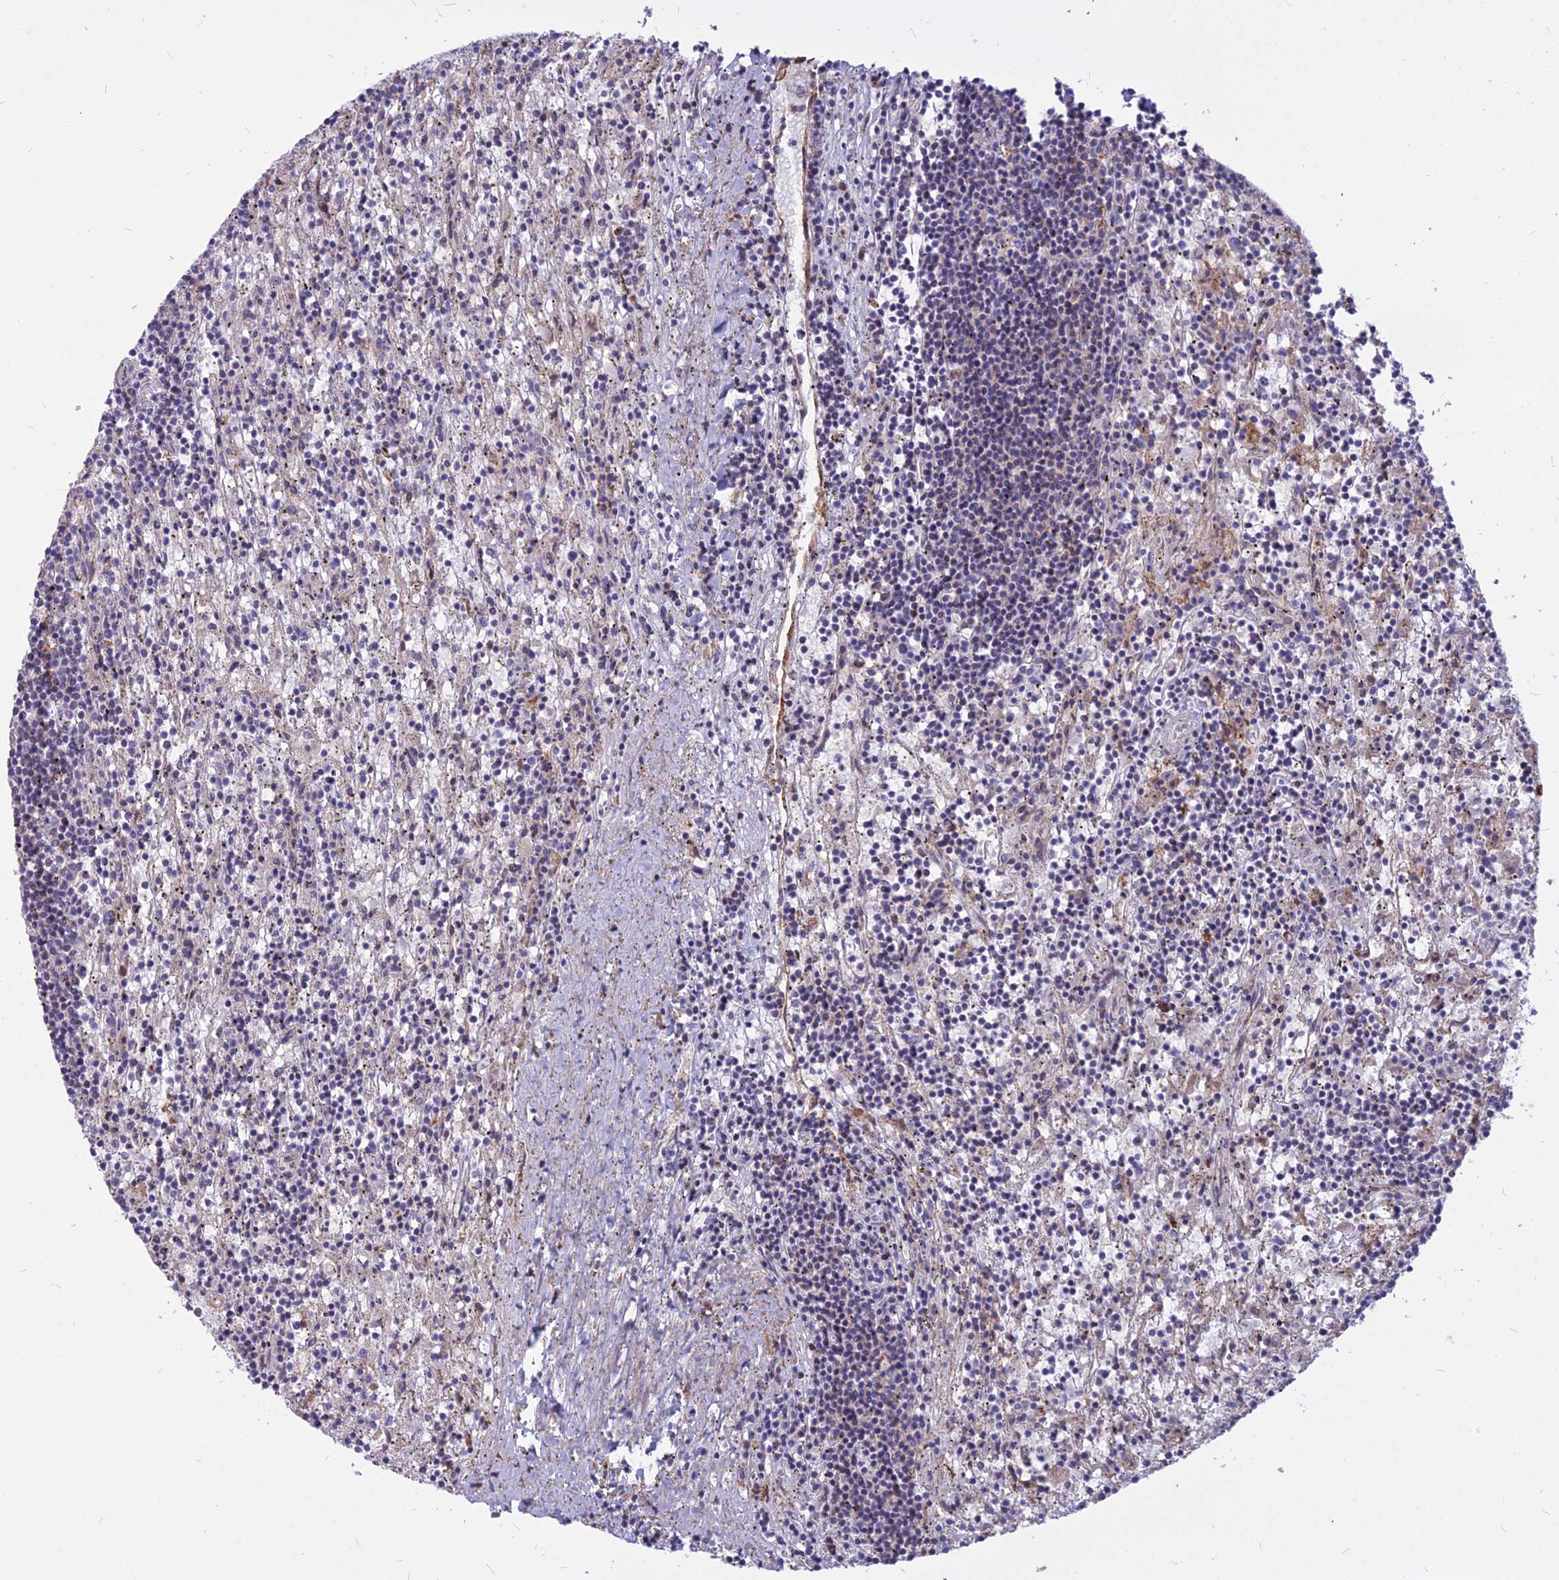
{"staining": {"intensity": "negative", "quantity": "none", "location": "none"}, "tissue": "lymphoma", "cell_type": "Tumor cells", "image_type": "cancer", "snomed": [{"axis": "morphology", "description": "Malignant lymphoma, non-Hodgkin's type, Low grade"}, {"axis": "topography", "description": "Spleen"}], "caption": "Human malignant lymphoma, non-Hodgkin's type (low-grade) stained for a protein using IHC shows no positivity in tumor cells.", "gene": "ALG10", "patient": {"sex": "male", "age": 76}}